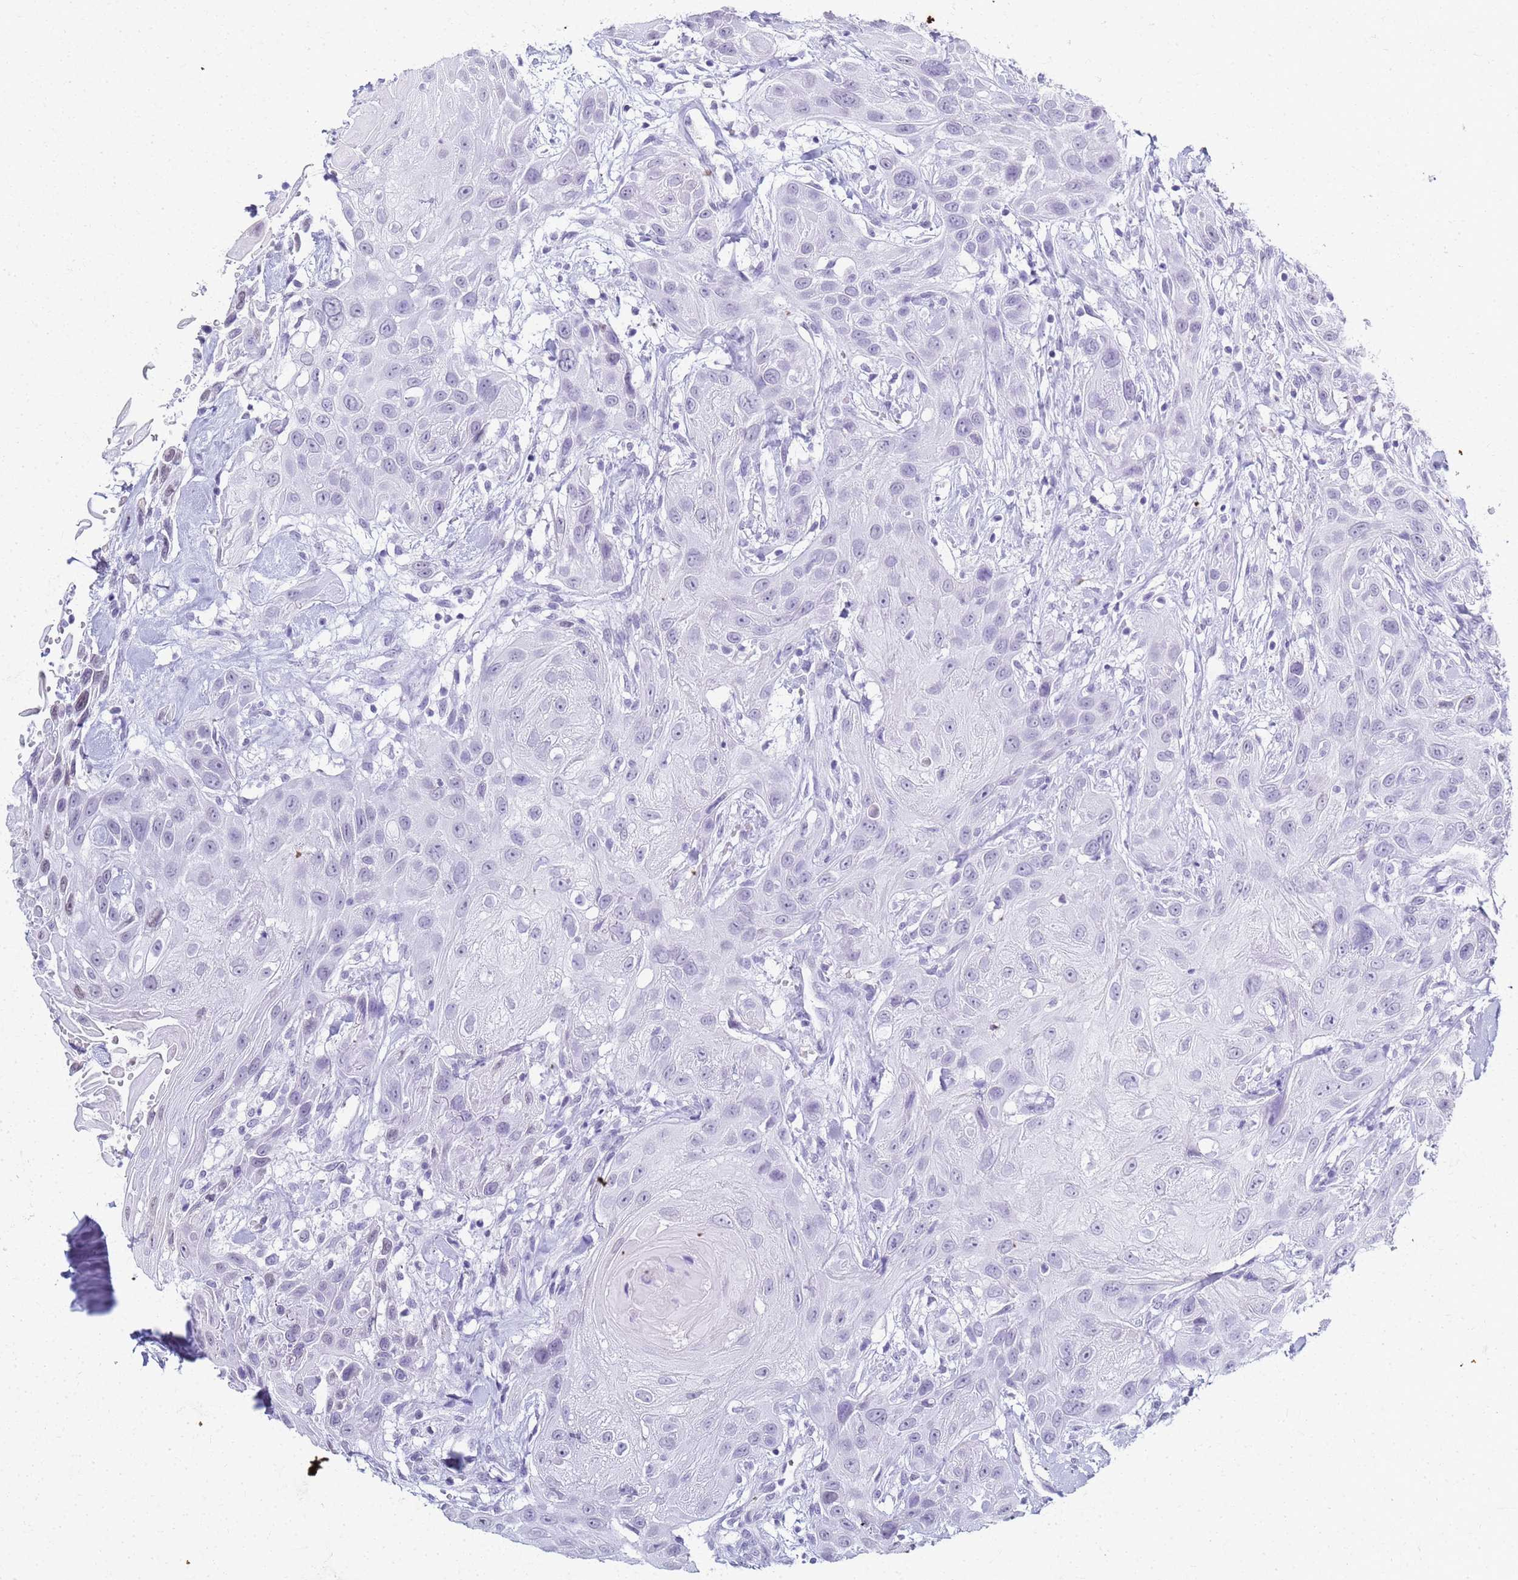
{"staining": {"intensity": "negative", "quantity": "none", "location": "none"}, "tissue": "head and neck cancer", "cell_type": "Tumor cells", "image_type": "cancer", "snomed": [{"axis": "morphology", "description": "Squamous cell carcinoma, NOS"}, {"axis": "topography", "description": "Head-Neck"}], "caption": "DAB immunohistochemical staining of head and neck squamous cell carcinoma shows no significant staining in tumor cells.", "gene": "SLC7A9", "patient": {"sex": "male", "age": 81}}